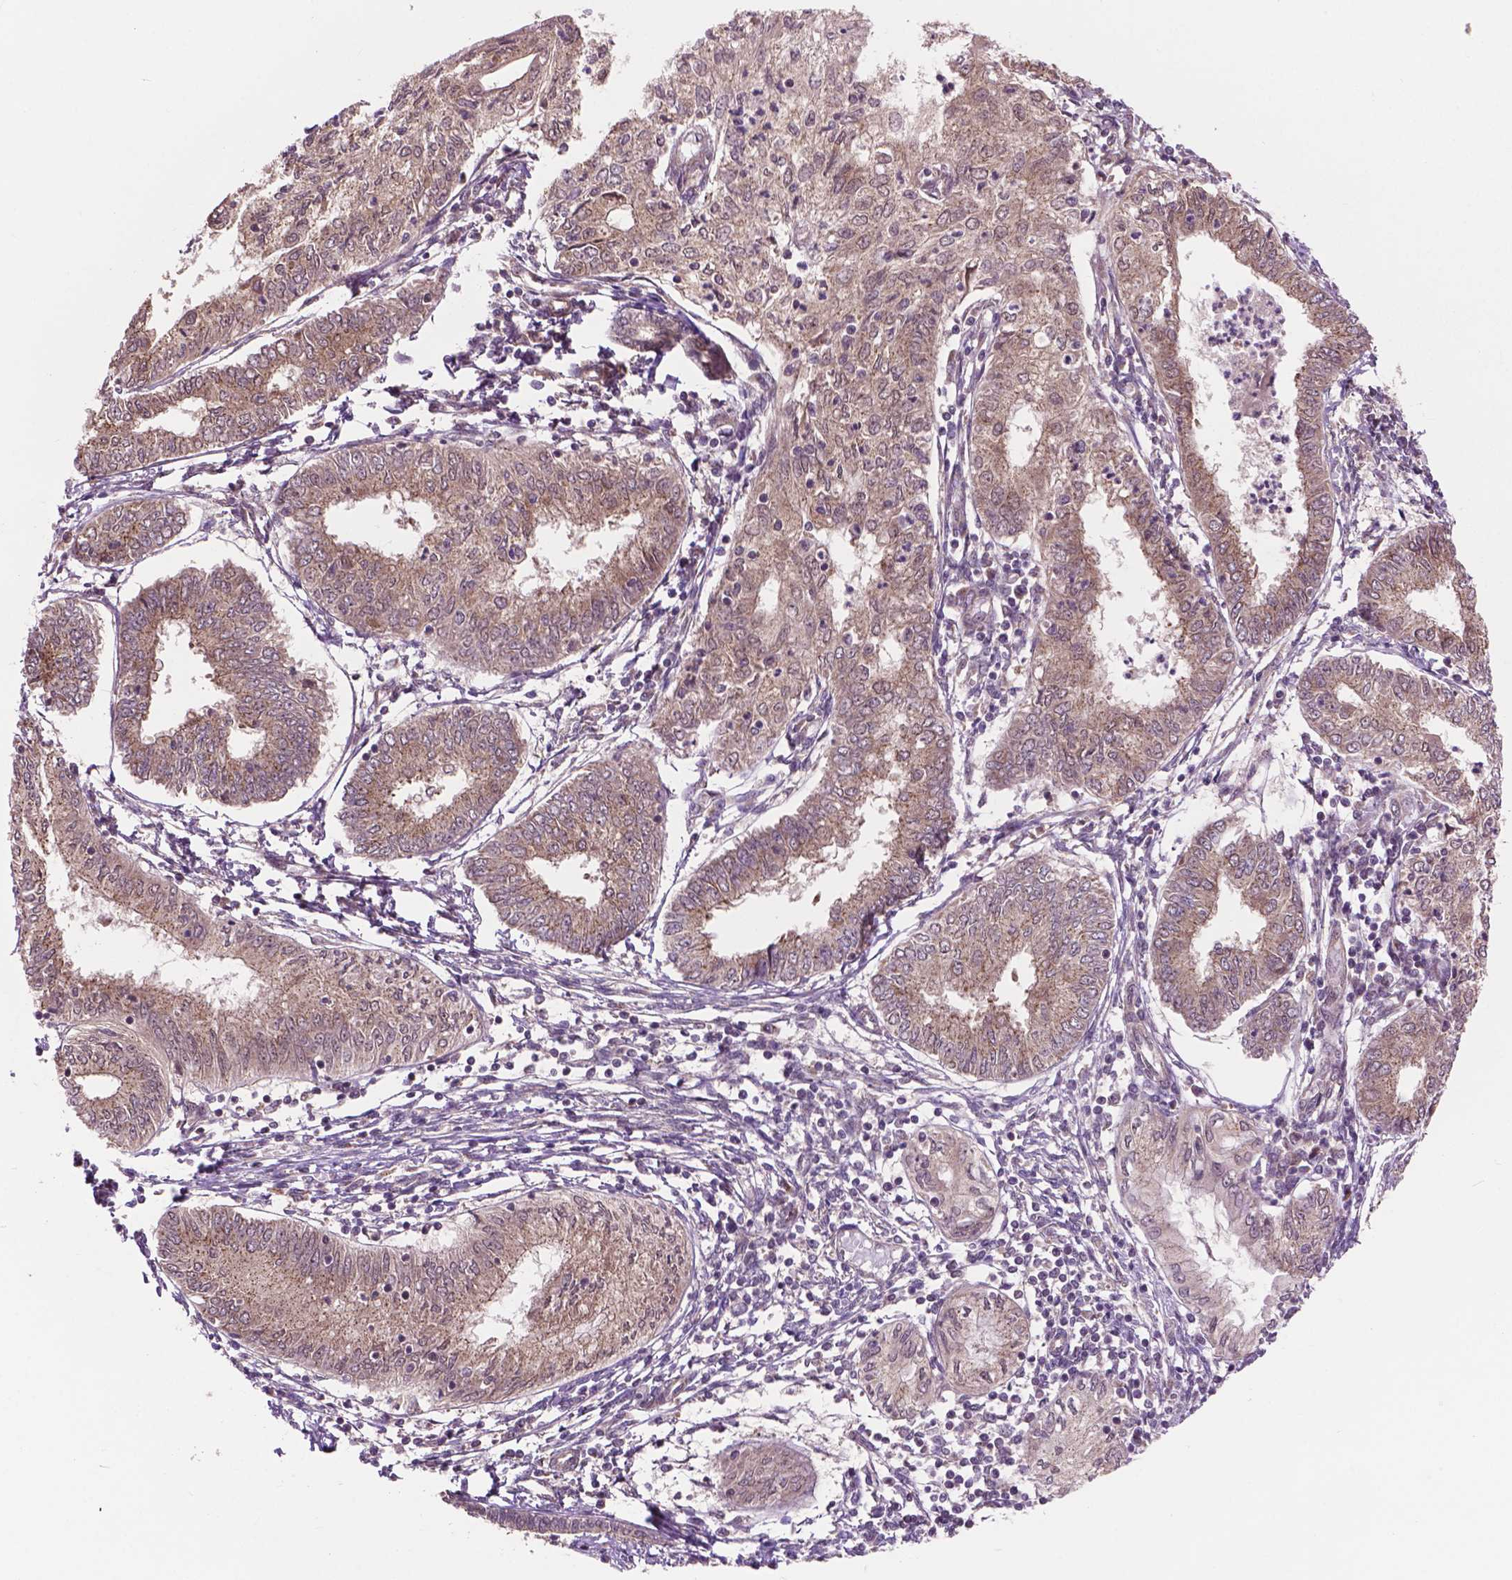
{"staining": {"intensity": "weak", "quantity": ">75%", "location": "cytoplasmic/membranous"}, "tissue": "endometrial cancer", "cell_type": "Tumor cells", "image_type": "cancer", "snomed": [{"axis": "morphology", "description": "Adenocarcinoma, NOS"}, {"axis": "topography", "description": "Endometrium"}], "caption": "Weak cytoplasmic/membranous staining is identified in approximately >75% of tumor cells in endometrial adenocarcinoma. The protein of interest is shown in brown color, while the nuclei are stained blue.", "gene": "PPP1CB", "patient": {"sex": "female", "age": 68}}